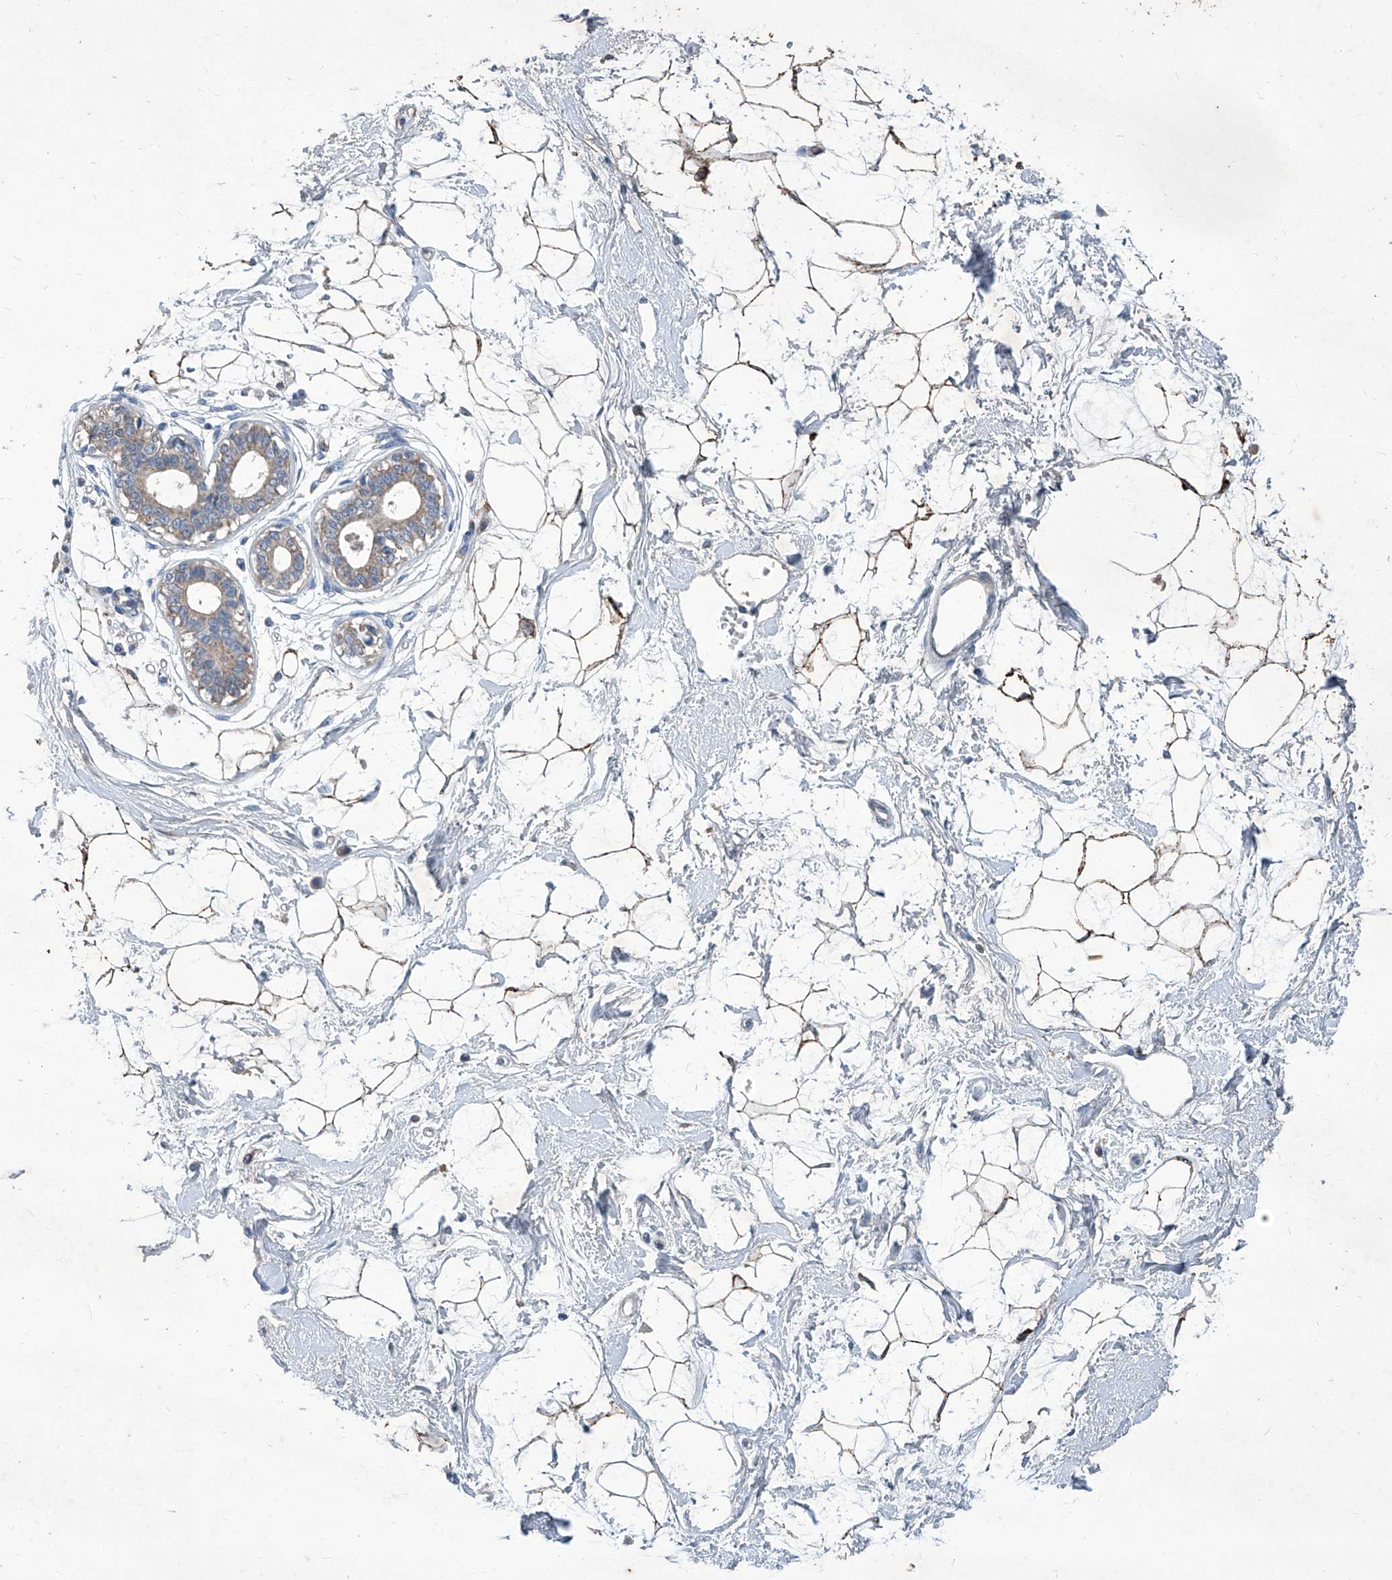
{"staining": {"intensity": "moderate", "quantity": "25%-75%", "location": "cytoplasmic/membranous"}, "tissue": "breast", "cell_type": "Adipocytes", "image_type": "normal", "snomed": [{"axis": "morphology", "description": "Normal tissue, NOS"}, {"axis": "topography", "description": "Breast"}], "caption": "Breast stained with DAB immunohistochemistry shows medium levels of moderate cytoplasmic/membranous positivity in about 25%-75% of adipocytes.", "gene": "MTARC1", "patient": {"sex": "female", "age": 45}}